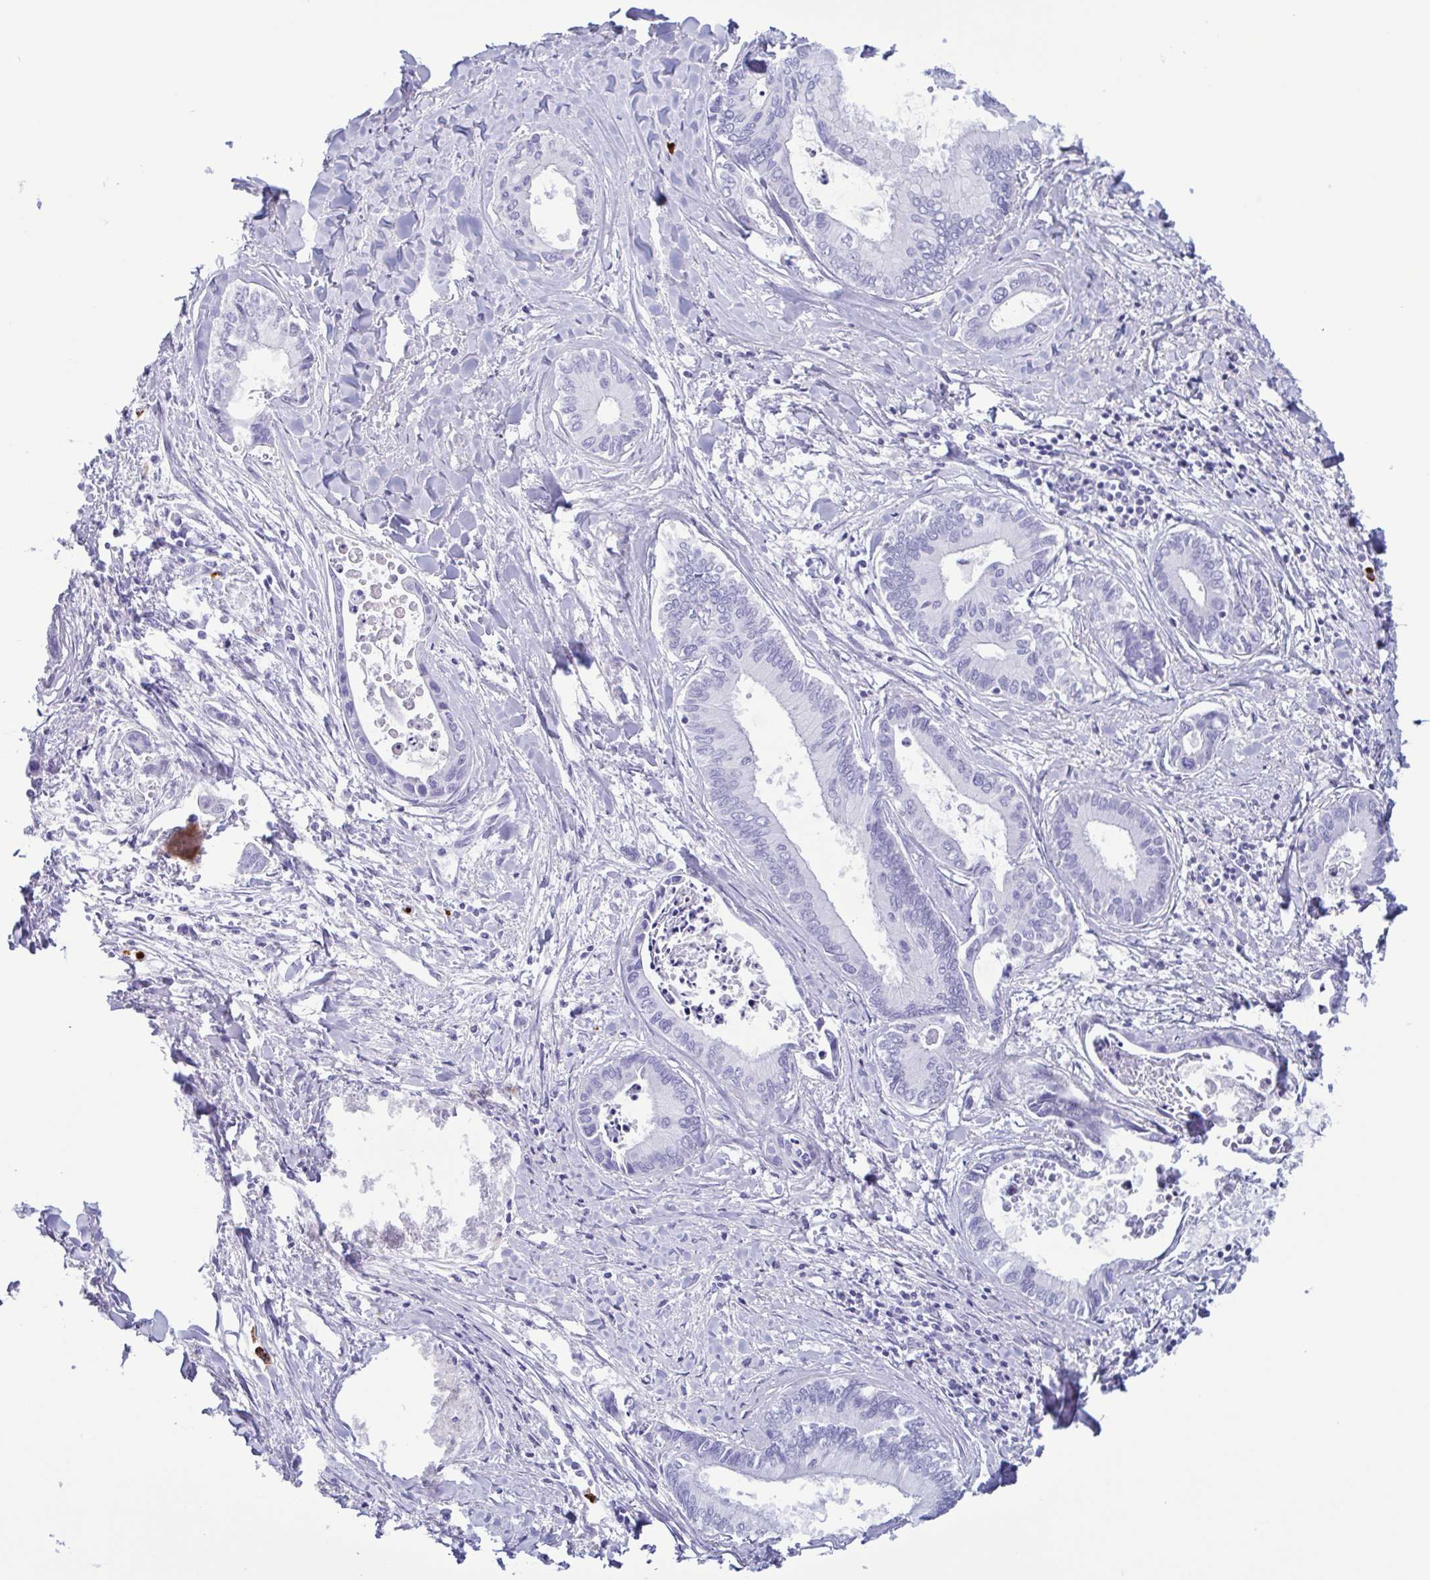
{"staining": {"intensity": "negative", "quantity": "none", "location": "none"}, "tissue": "liver cancer", "cell_type": "Tumor cells", "image_type": "cancer", "snomed": [{"axis": "morphology", "description": "Cholangiocarcinoma"}, {"axis": "topography", "description": "Liver"}], "caption": "IHC photomicrograph of neoplastic tissue: cholangiocarcinoma (liver) stained with DAB (3,3'-diaminobenzidine) demonstrates no significant protein staining in tumor cells. The staining was performed using DAB (3,3'-diaminobenzidine) to visualize the protein expression in brown, while the nuclei were stained in blue with hematoxylin (Magnification: 20x).", "gene": "LTF", "patient": {"sex": "male", "age": 66}}